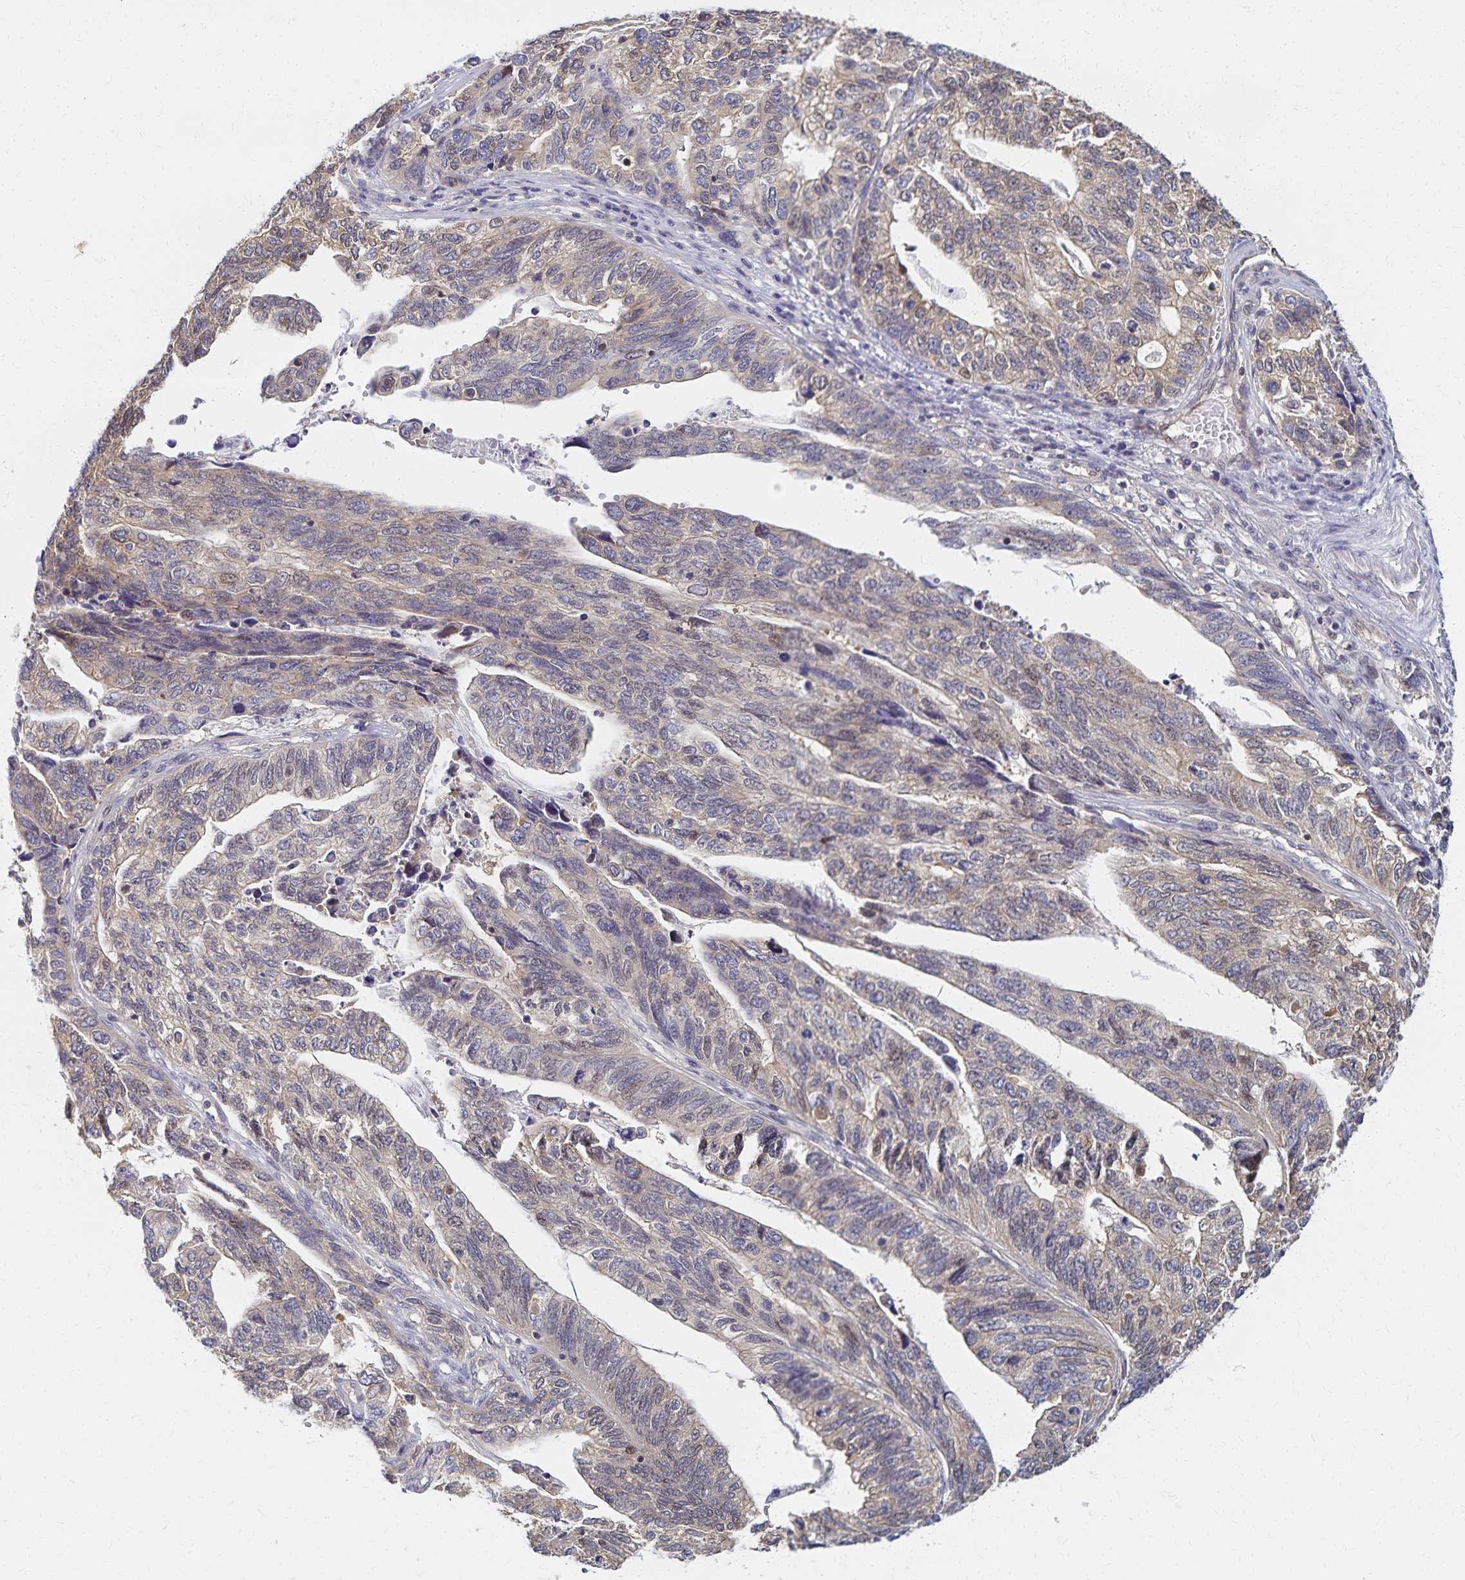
{"staining": {"intensity": "weak", "quantity": "<25%", "location": "cytoplasmic/membranous"}, "tissue": "stomach cancer", "cell_type": "Tumor cells", "image_type": "cancer", "snomed": [{"axis": "morphology", "description": "Adenocarcinoma, NOS"}, {"axis": "topography", "description": "Stomach, upper"}], "caption": "Tumor cells are negative for brown protein staining in stomach cancer (adenocarcinoma).", "gene": "RAB9B", "patient": {"sex": "female", "age": 67}}